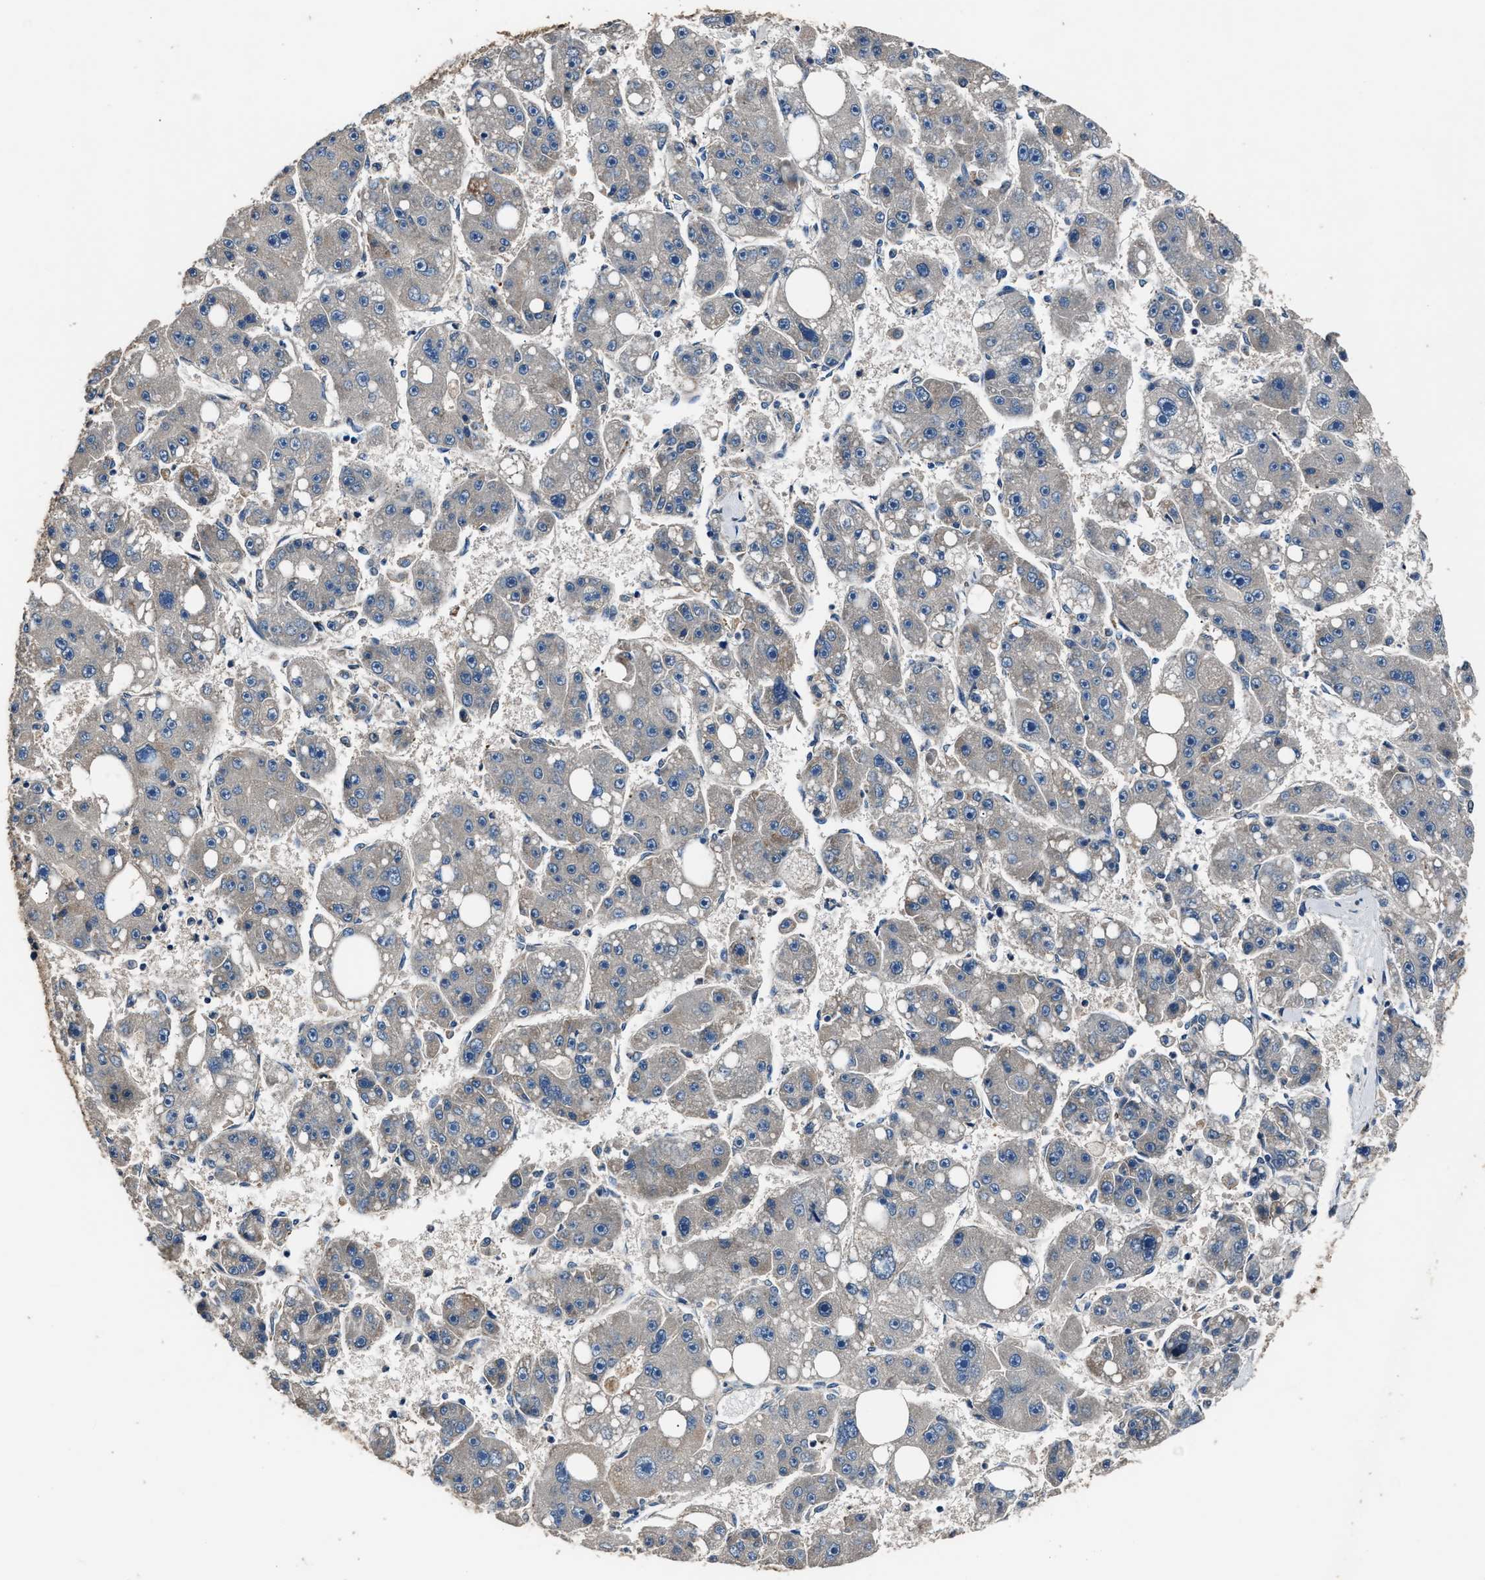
{"staining": {"intensity": "negative", "quantity": "none", "location": "none"}, "tissue": "liver cancer", "cell_type": "Tumor cells", "image_type": "cancer", "snomed": [{"axis": "morphology", "description": "Carcinoma, Hepatocellular, NOS"}, {"axis": "topography", "description": "Liver"}], "caption": "Immunohistochemical staining of human hepatocellular carcinoma (liver) displays no significant staining in tumor cells. (Stains: DAB (3,3'-diaminobenzidine) immunohistochemistry (IHC) with hematoxylin counter stain, Microscopy: brightfield microscopy at high magnification).", "gene": "IMPDH2", "patient": {"sex": "female", "age": 61}}